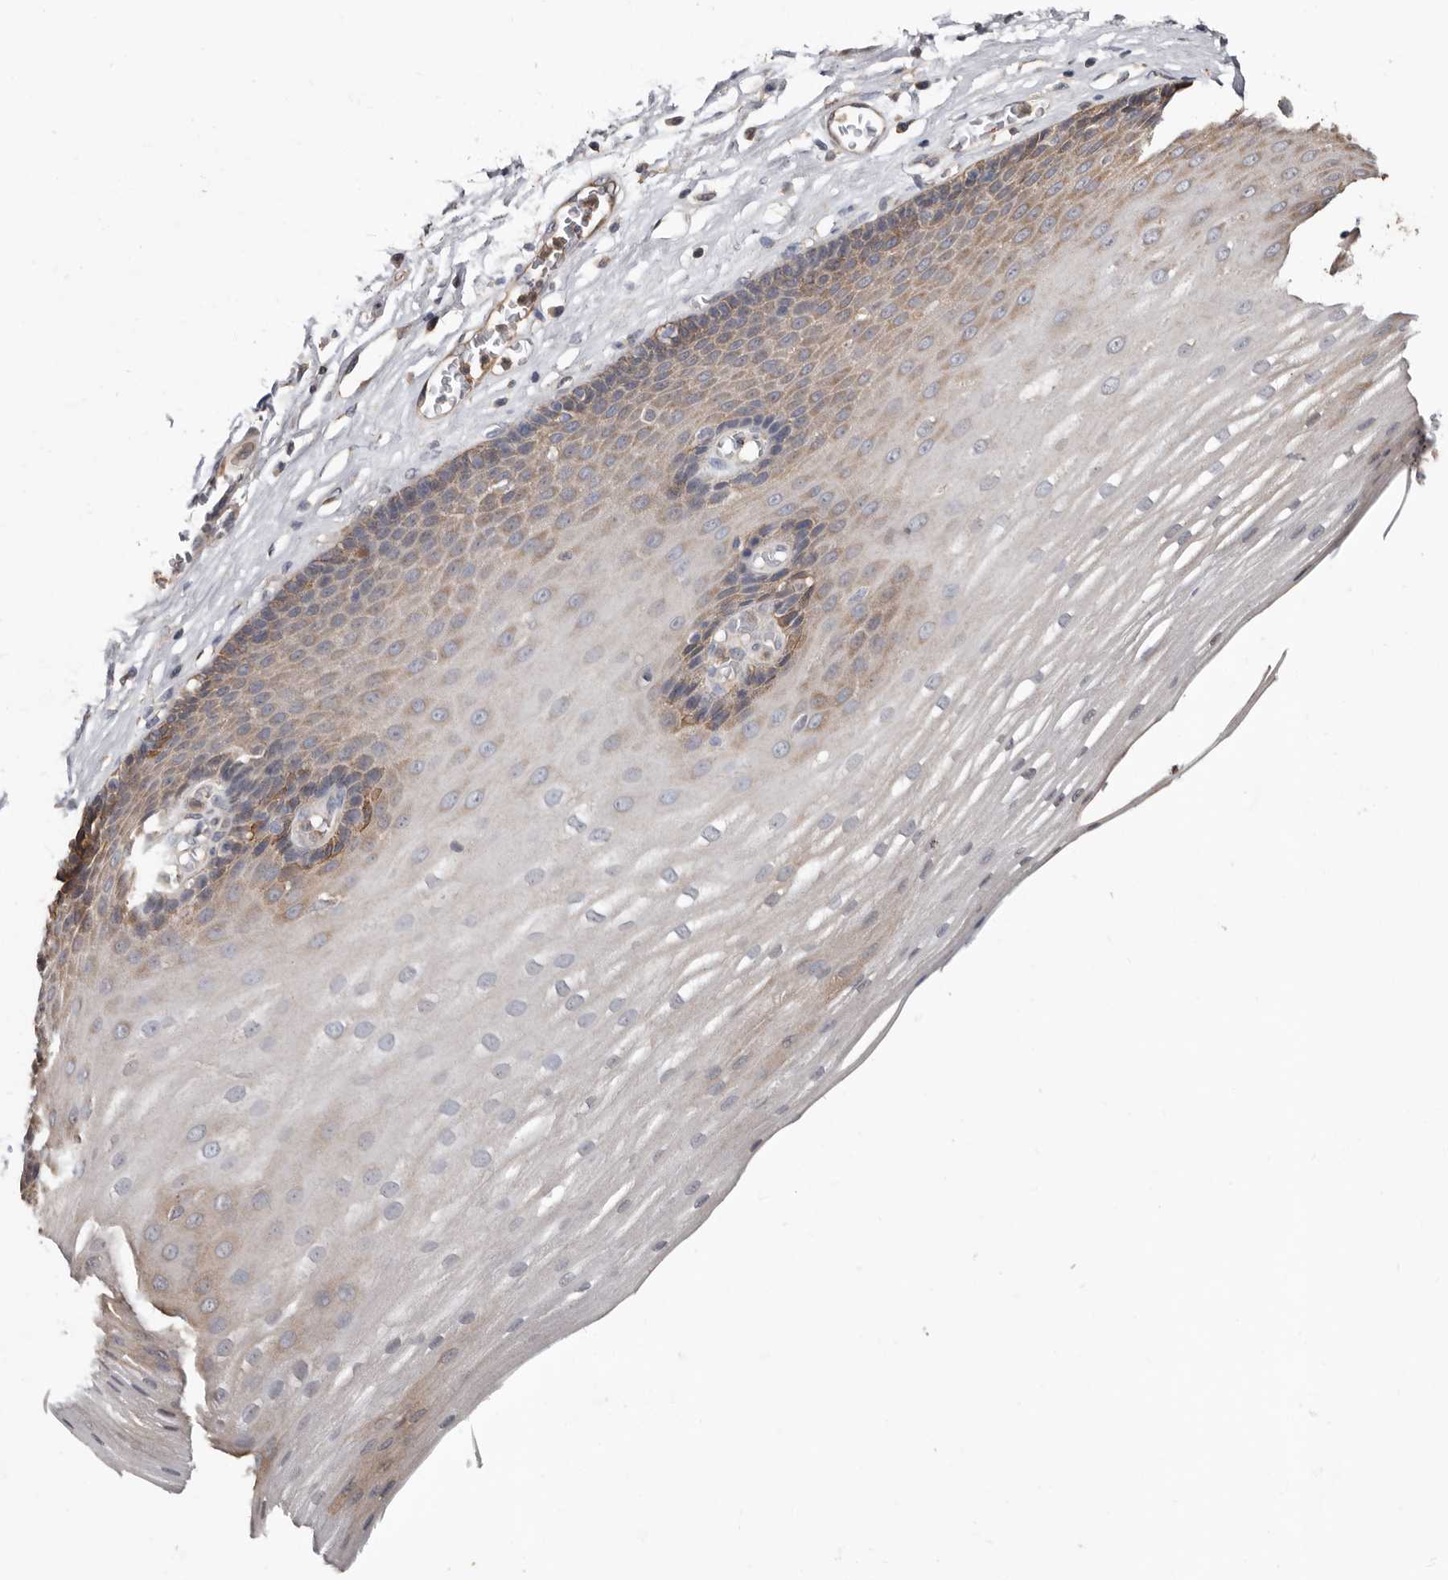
{"staining": {"intensity": "moderate", "quantity": "<25%", "location": "cytoplasmic/membranous"}, "tissue": "esophagus", "cell_type": "Squamous epithelial cells", "image_type": "normal", "snomed": [{"axis": "morphology", "description": "Normal tissue, NOS"}, {"axis": "topography", "description": "Esophagus"}], "caption": "Immunohistochemical staining of unremarkable human esophagus reveals low levels of moderate cytoplasmic/membranous expression in about <25% of squamous epithelial cells.", "gene": "MRPL18", "patient": {"sex": "male", "age": 62}}